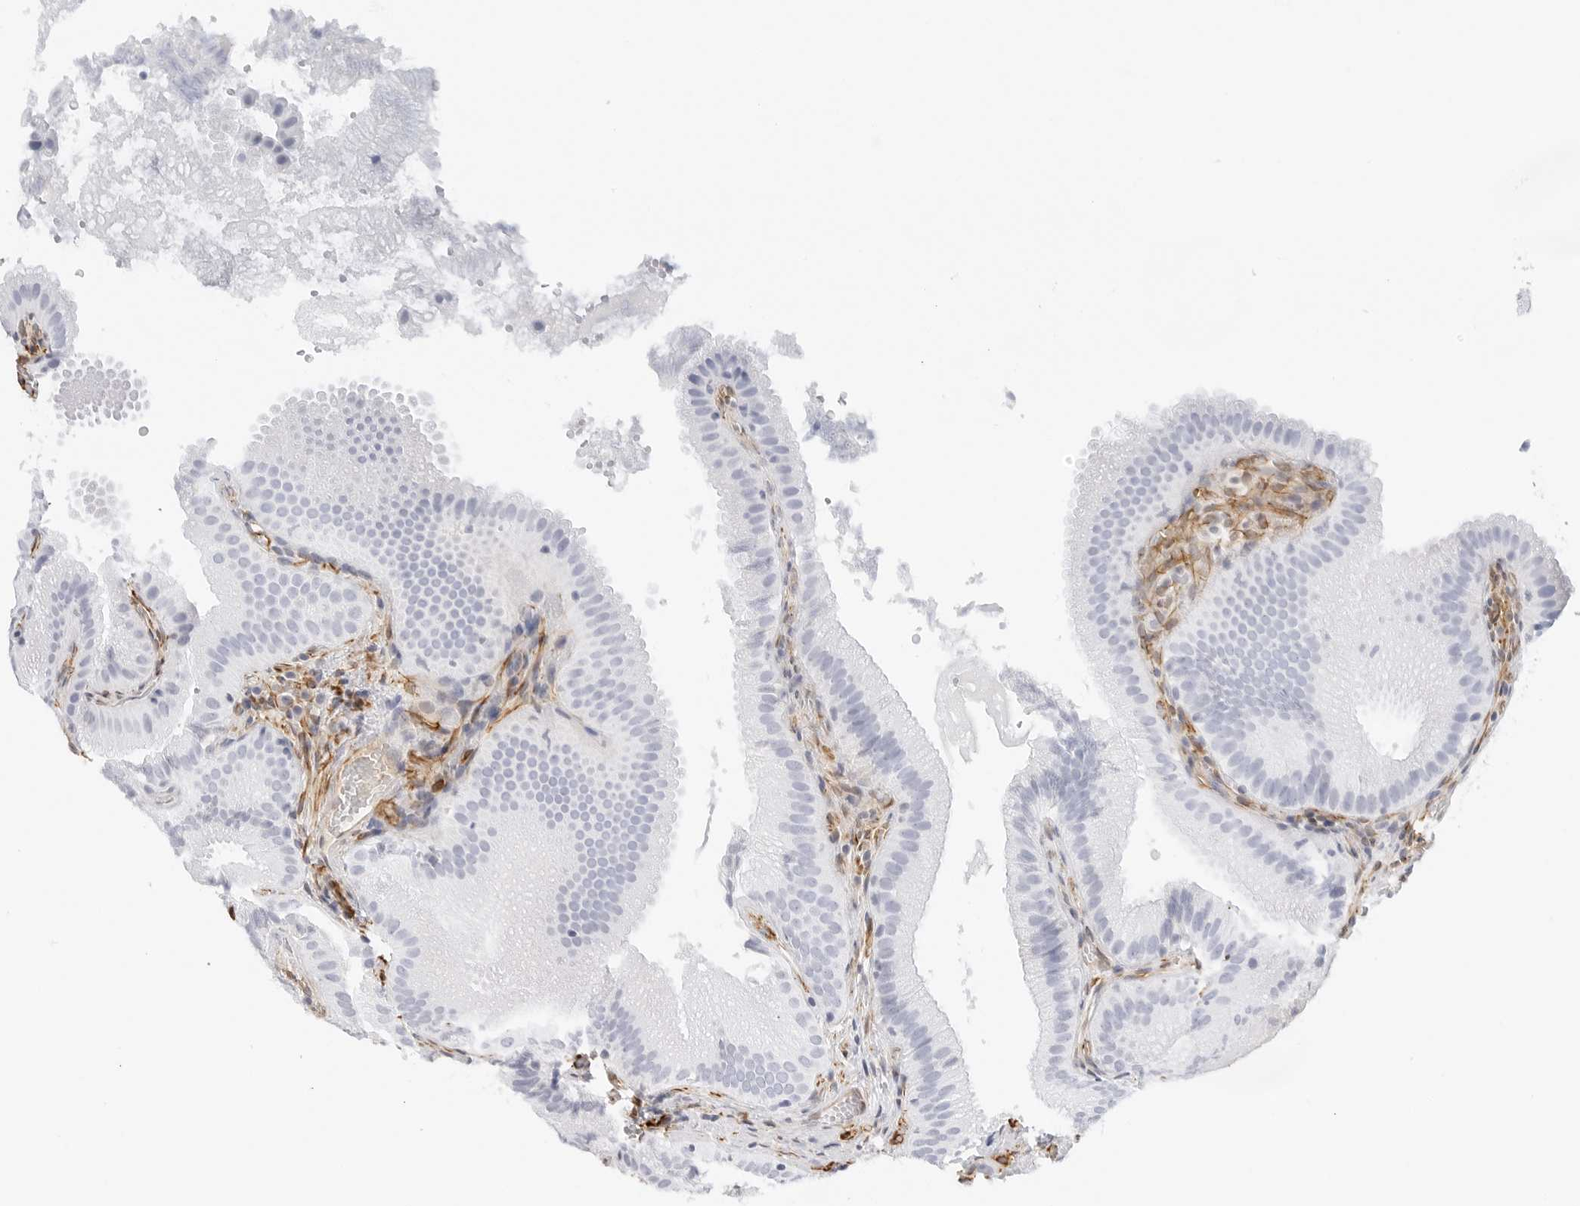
{"staining": {"intensity": "negative", "quantity": "none", "location": "none"}, "tissue": "gallbladder", "cell_type": "Glandular cells", "image_type": "normal", "snomed": [{"axis": "morphology", "description": "Normal tissue, NOS"}, {"axis": "topography", "description": "Gallbladder"}], "caption": "Immunohistochemistry photomicrograph of normal gallbladder: human gallbladder stained with DAB (3,3'-diaminobenzidine) shows no significant protein staining in glandular cells.", "gene": "NES", "patient": {"sex": "female", "age": 30}}